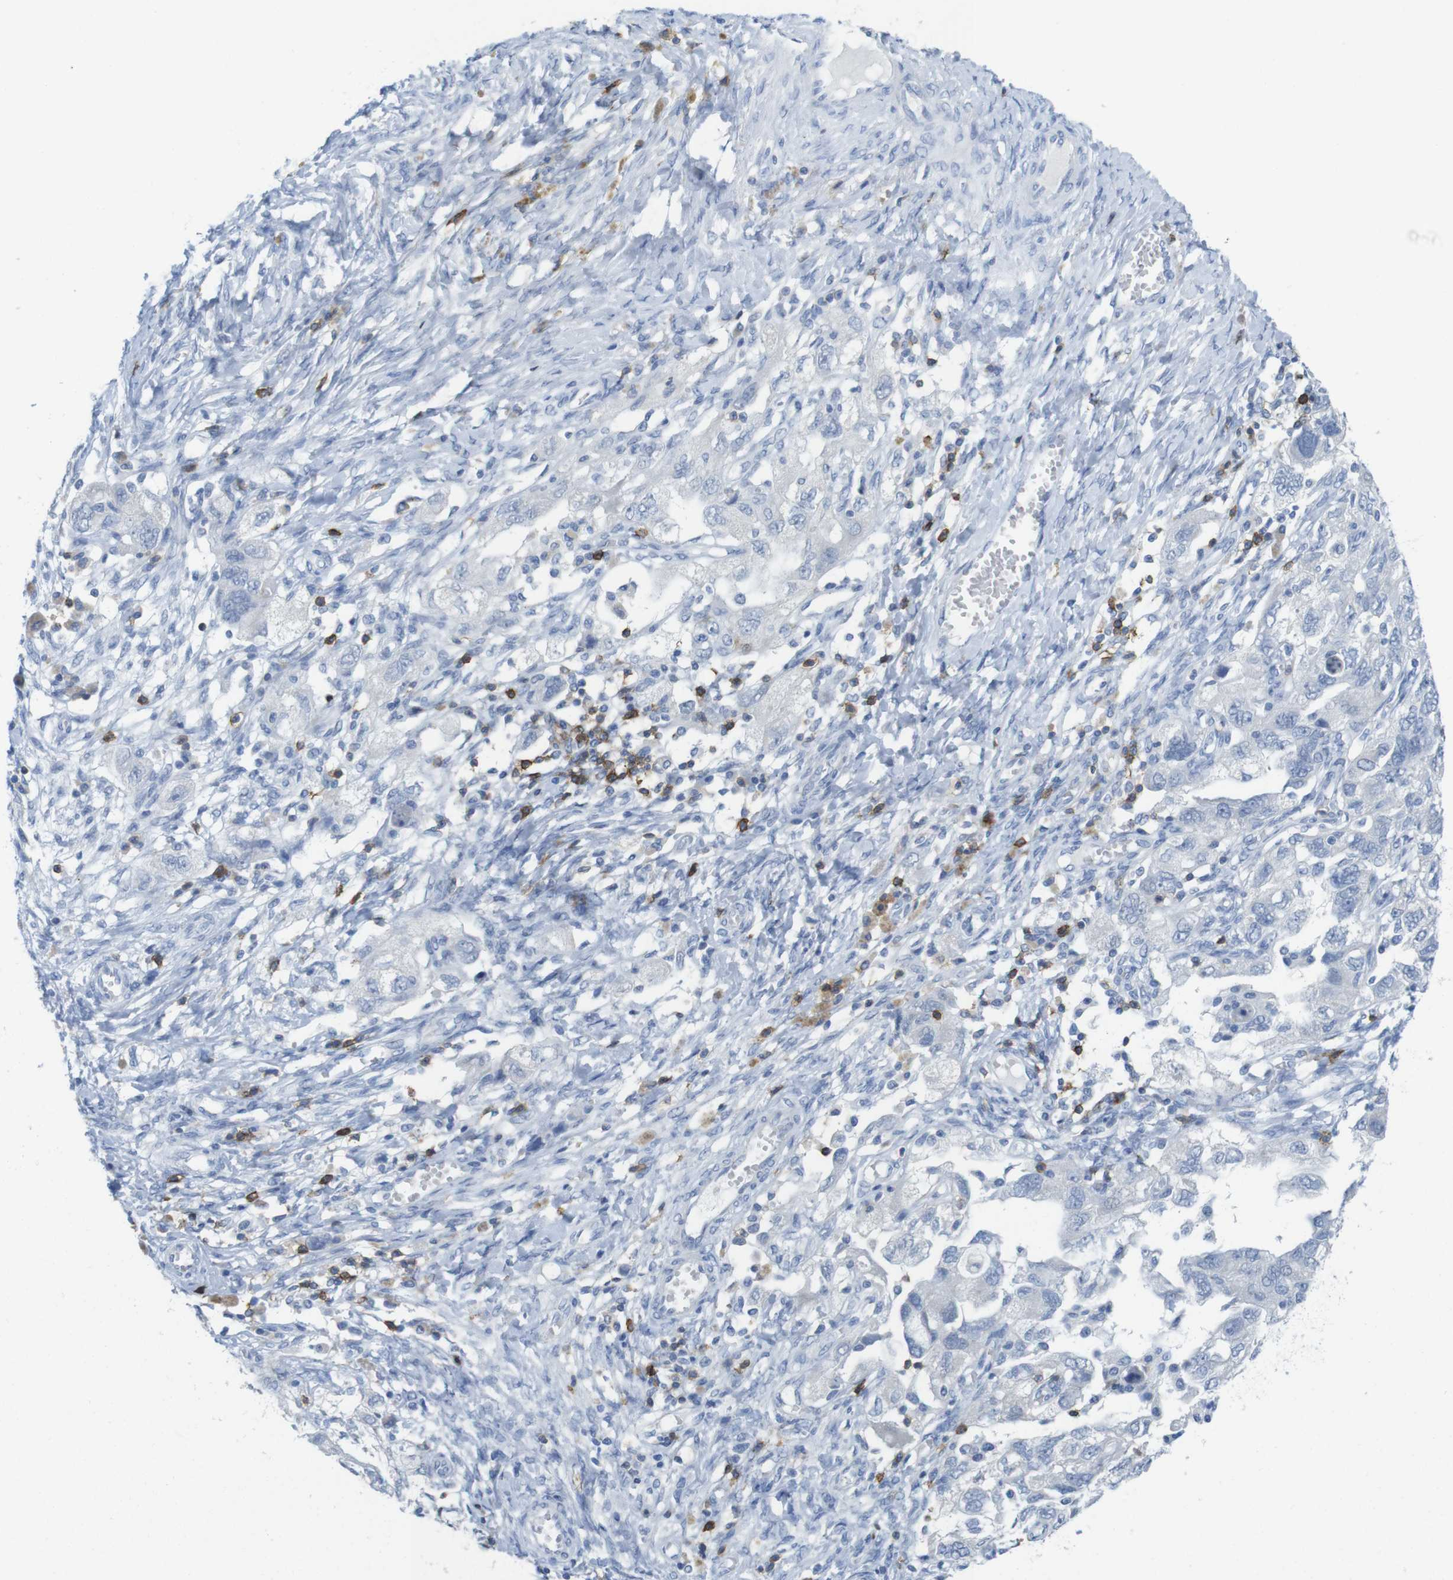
{"staining": {"intensity": "negative", "quantity": "none", "location": "none"}, "tissue": "ovarian cancer", "cell_type": "Tumor cells", "image_type": "cancer", "snomed": [{"axis": "morphology", "description": "Carcinoma, NOS"}, {"axis": "morphology", "description": "Cystadenocarcinoma, serous, NOS"}, {"axis": "topography", "description": "Ovary"}], "caption": "Immunohistochemistry micrograph of neoplastic tissue: human ovarian cancer stained with DAB (3,3'-diaminobenzidine) exhibits no significant protein expression in tumor cells.", "gene": "CD5", "patient": {"sex": "female", "age": 69}}